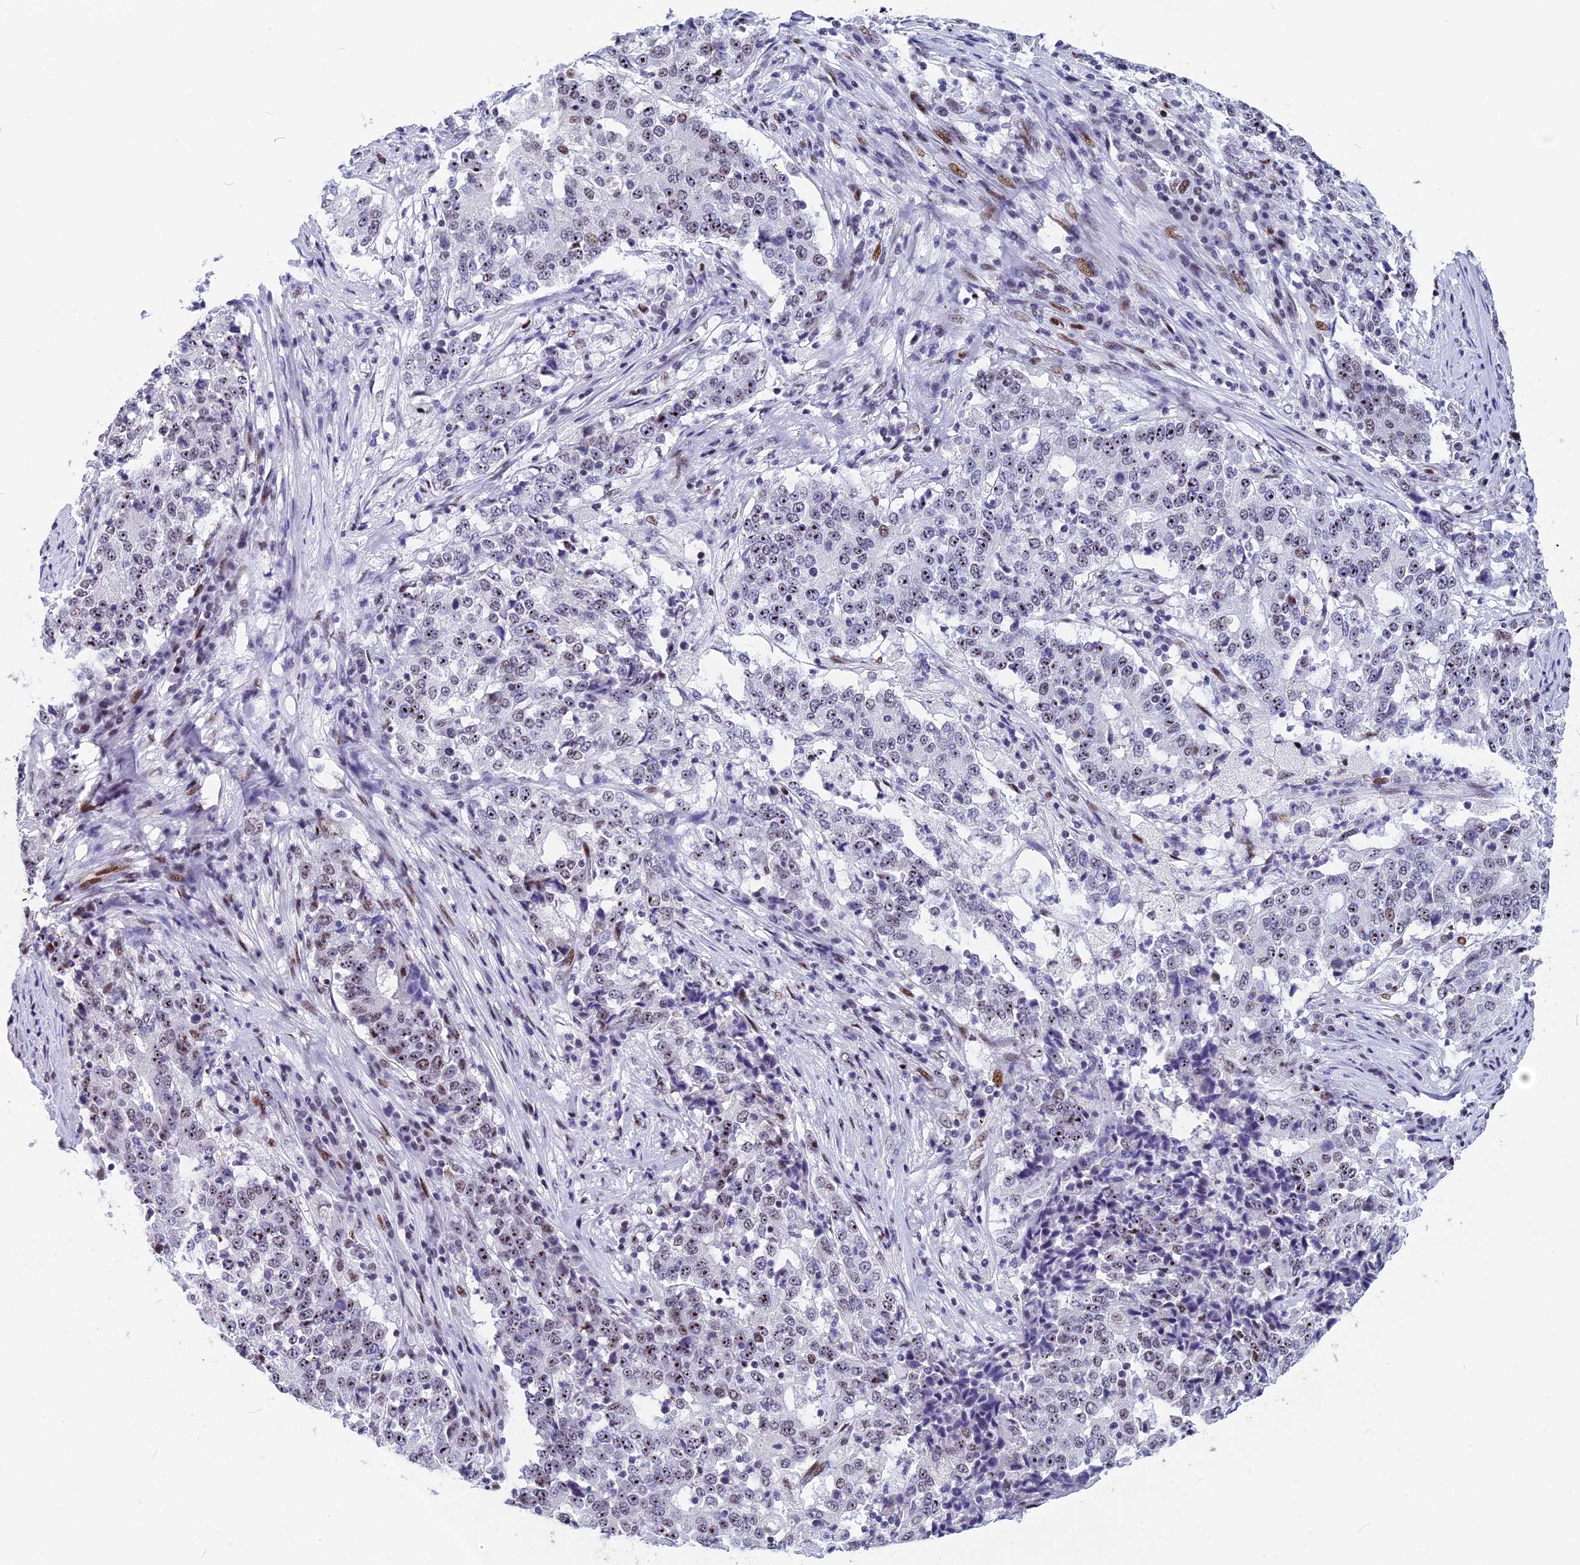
{"staining": {"intensity": "moderate", "quantity": "25%-75%", "location": "nuclear"}, "tissue": "stomach cancer", "cell_type": "Tumor cells", "image_type": "cancer", "snomed": [{"axis": "morphology", "description": "Adenocarcinoma, NOS"}, {"axis": "topography", "description": "Stomach"}], "caption": "This is a photomicrograph of immunohistochemistry (IHC) staining of stomach adenocarcinoma, which shows moderate expression in the nuclear of tumor cells.", "gene": "NSA2", "patient": {"sex": "male", "age": 59}}